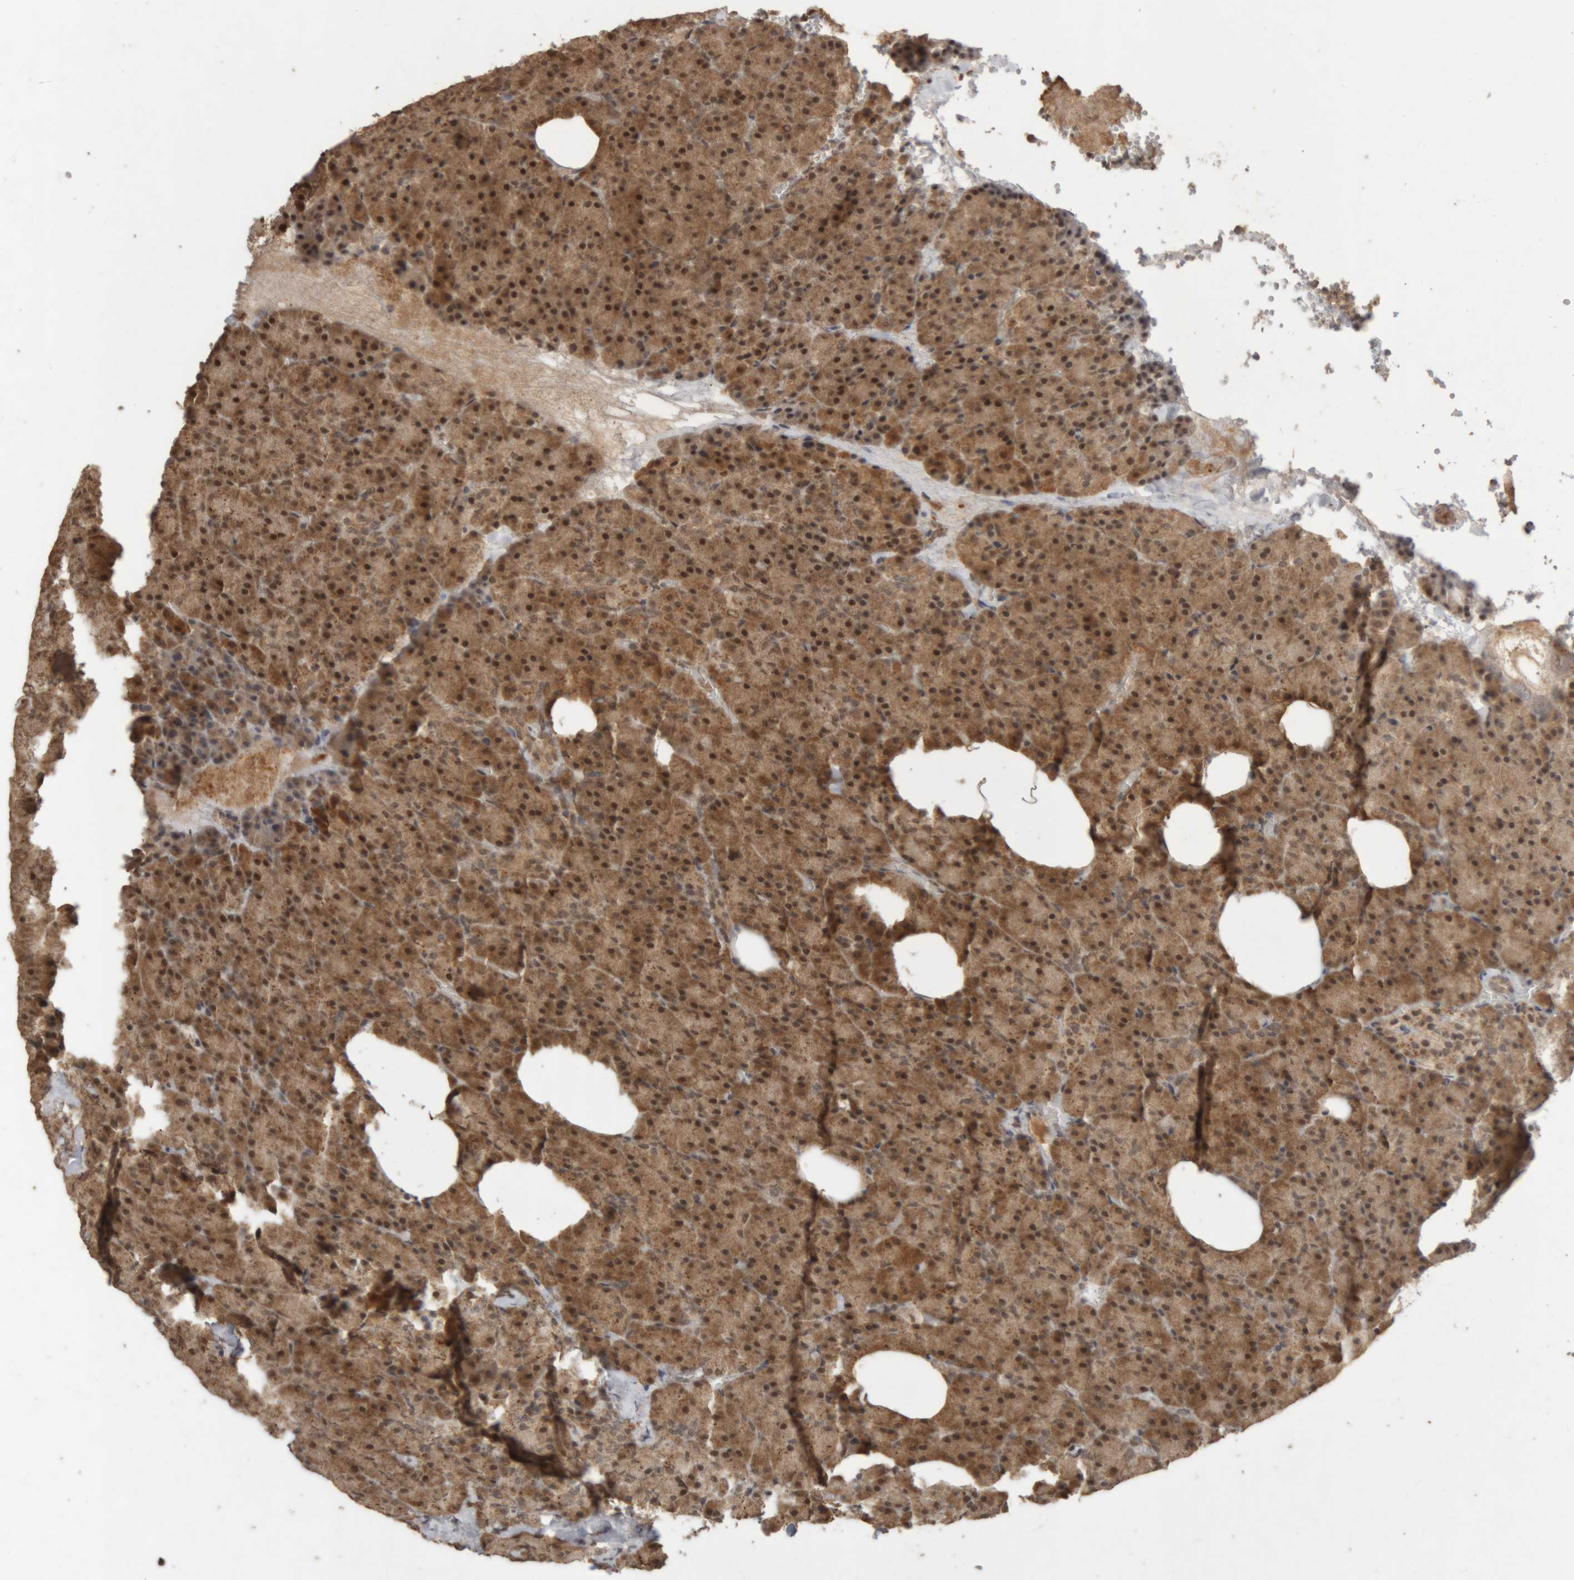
{"staining": {"intensity": "strong", "quantity": ">75%", "location": "cytoplasmic/membranous,nuclear"}, "tissue": "pancreas", "cell_type": "Exocrine glandular cells", "image_type": "normal", "snomed": [{"axis": "morphology", "description": "Normal tissue, NOS"}, {"axis": "morphology", "description": "Carcinoid, malignant, NOS"}, {"axis": "topography", "description": "Pancreas"}], "caption": "DAB immunohistochemical staining of benign pancreas displays strong cytoplasmic/membranous,nuclear protein positivity in approximately >75% of exocrine glandular cells.", "gene": "KEAP1", "patient": {"sex": "female", "age": 35}}